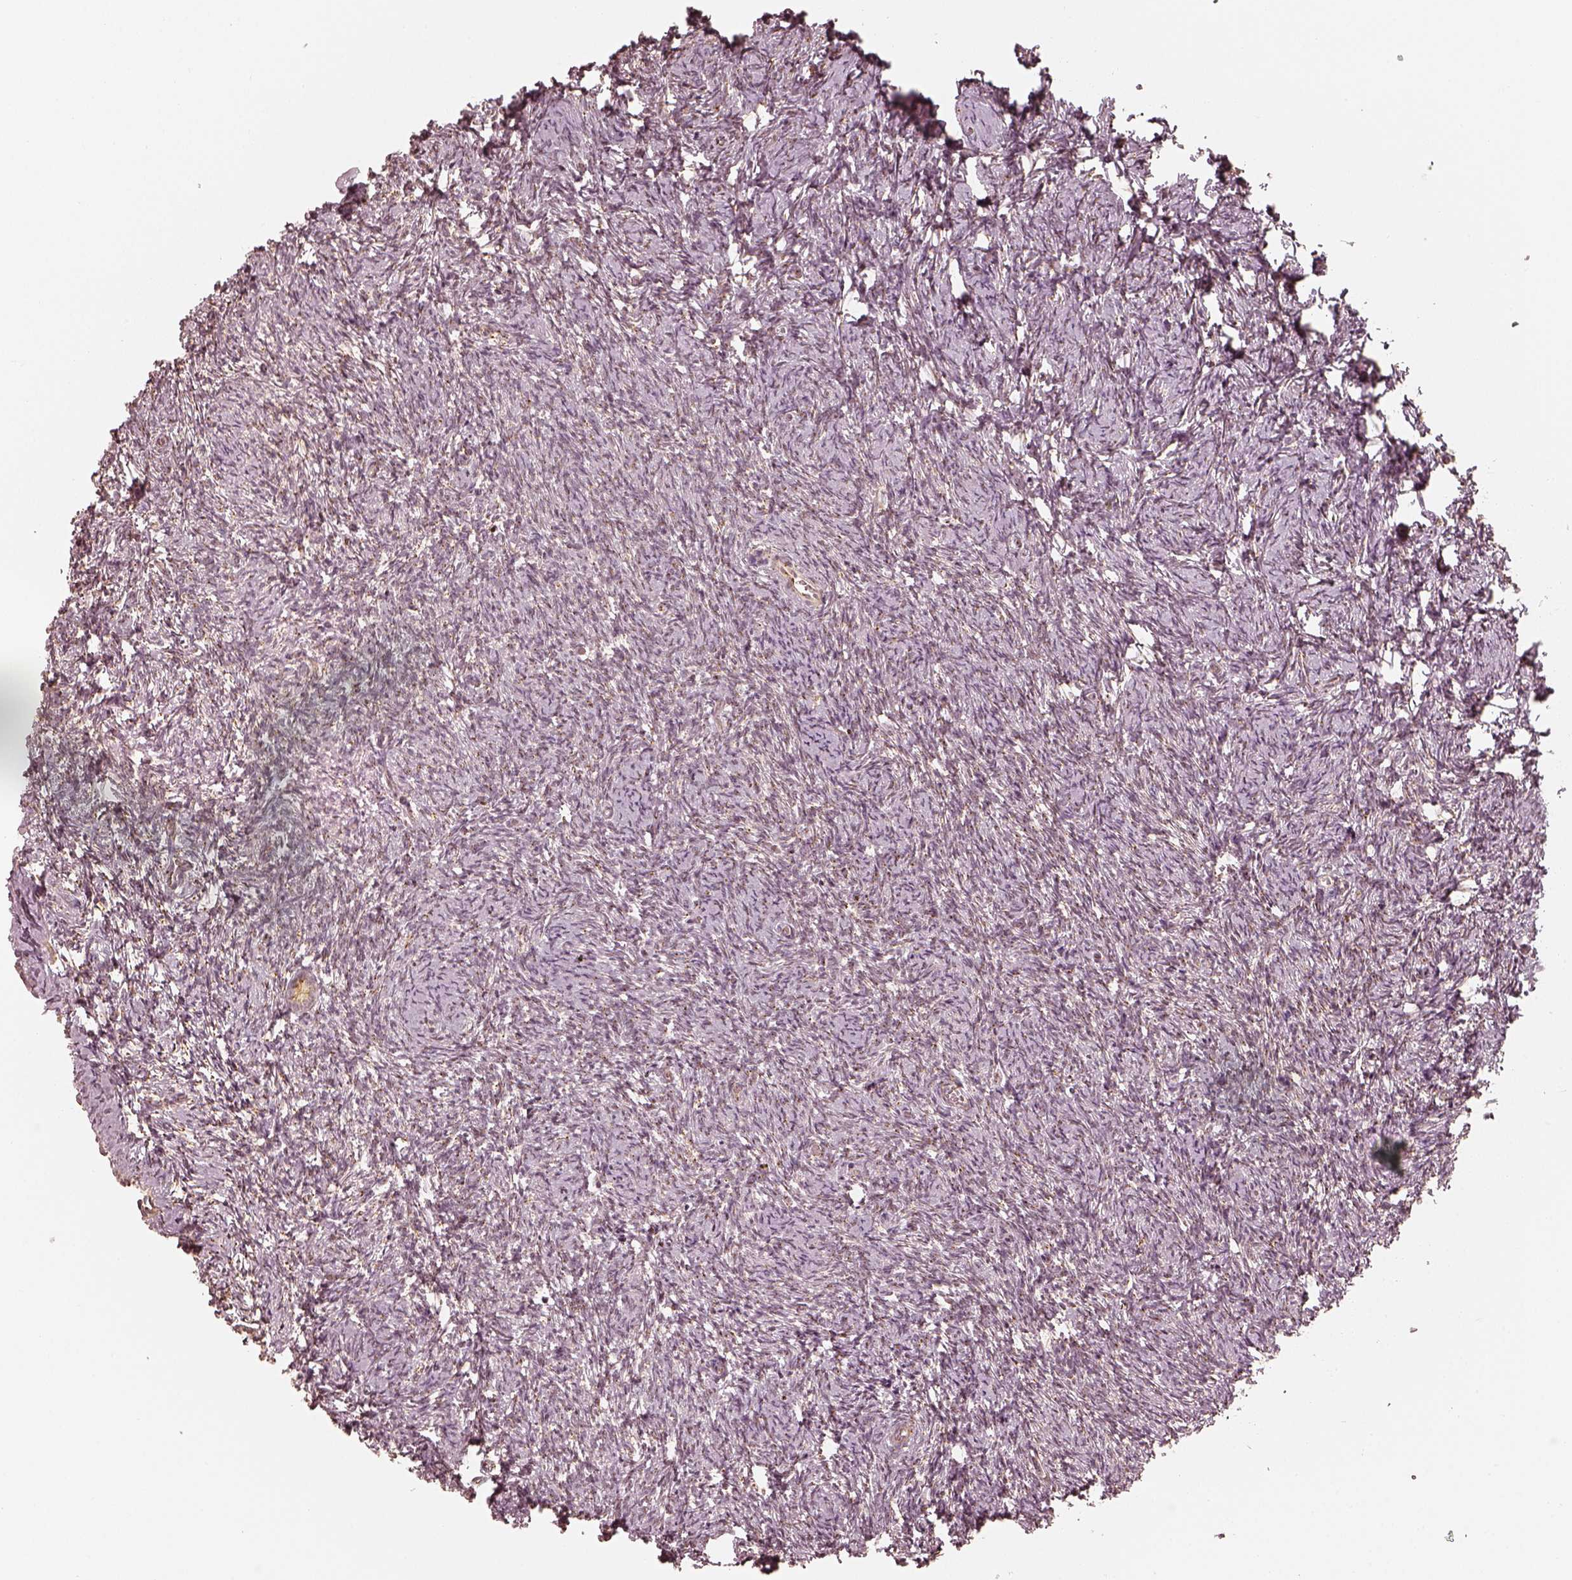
{"staining": {"intensity": "moderate", "quantity": "25%-75%", "location": "cytoplasmic/membranous"}, "tissue": "ovary", "cell_type": "Follicle cells", "image_type": "normal", "snomed": [{"axis": "morphology", "description": "Normal tissue, NOS"}, {"axis": "topography", "description": "Ovary"}], "caption": "Ovary stained with immunohistochemistry (IHC) exhibits moderate cytoplasmic/membranous positivity in about 25%-75% of follicle cells.", "gene": "GORASP2", "patient": {"sex": "female", "age": 39}}